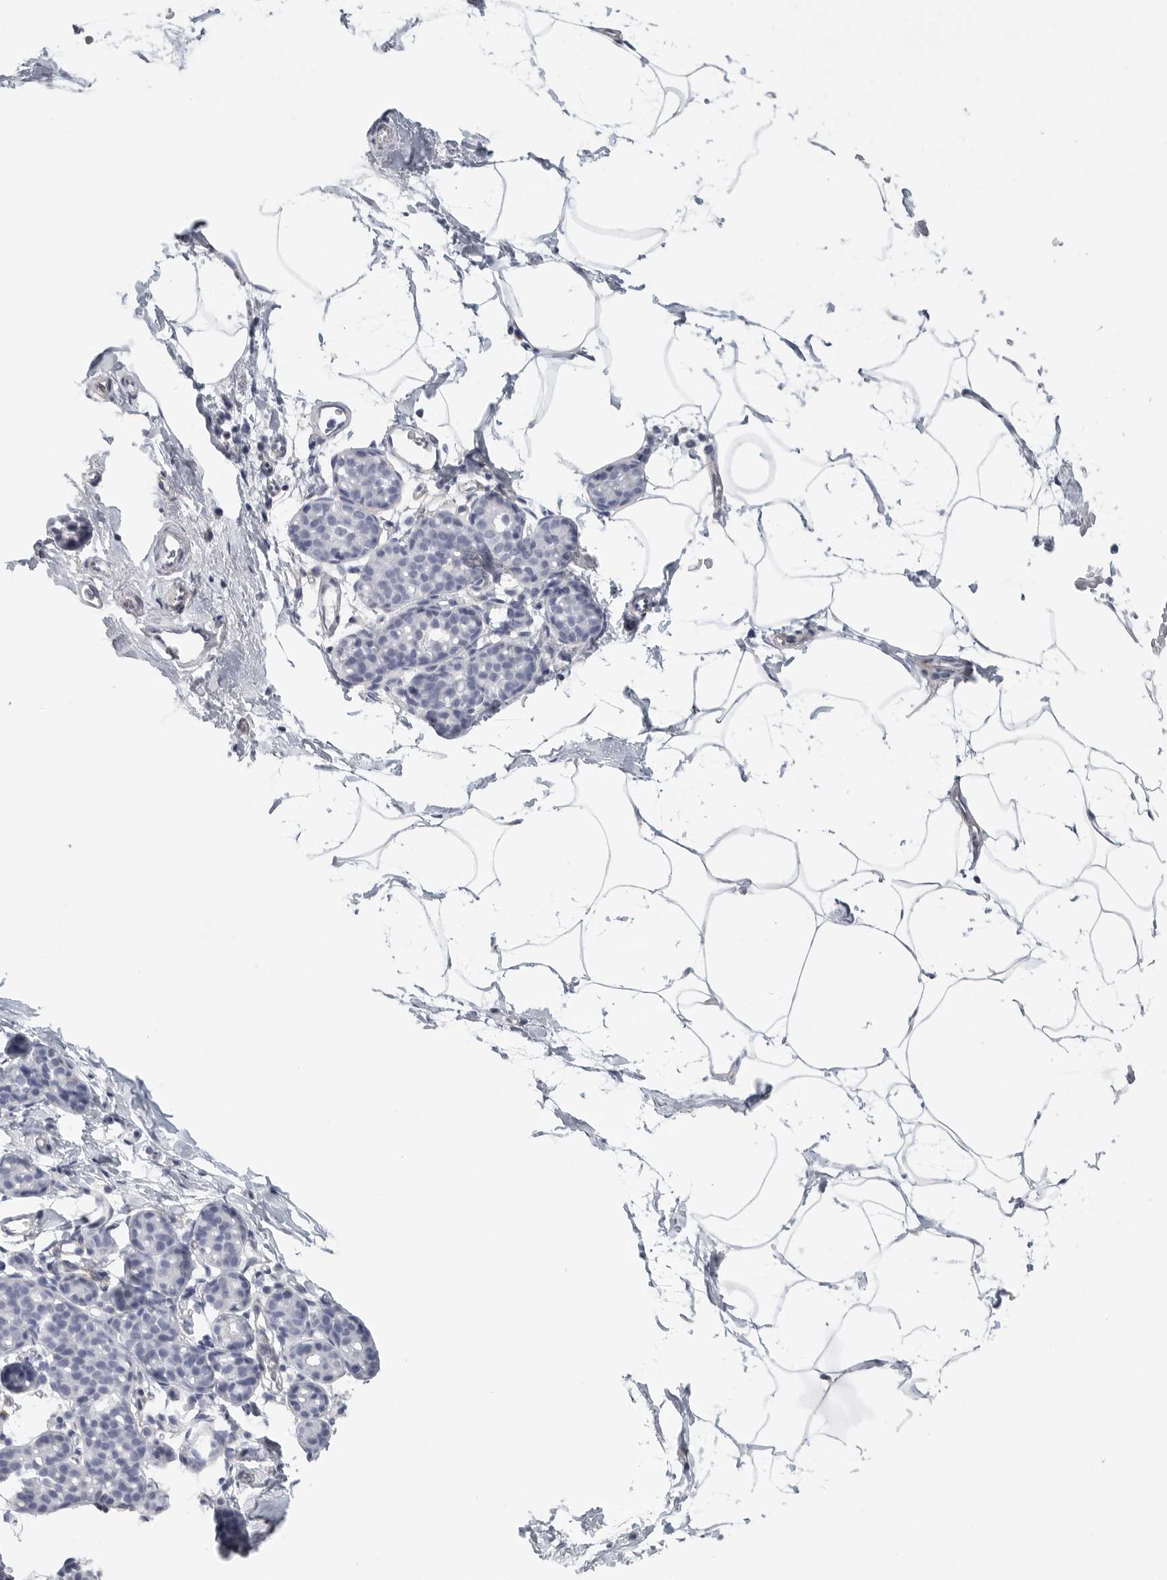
{"staining": {"intensity": "negative", "quantity": "none", "location": "none"}, "tissue": "breast", "cell_type": "Adipocytes", "image_type": "normal", "snomed": [{"axis": "morphology", "description": "Normal tissue, NOS"}, {"axis": "topography", "description": "Breast"}], "caption": "Adipocytes are negative for brown protein staining in unremarkable breast.", "gene": "TNR", "patient": {"sex": "female", "age": 62}}